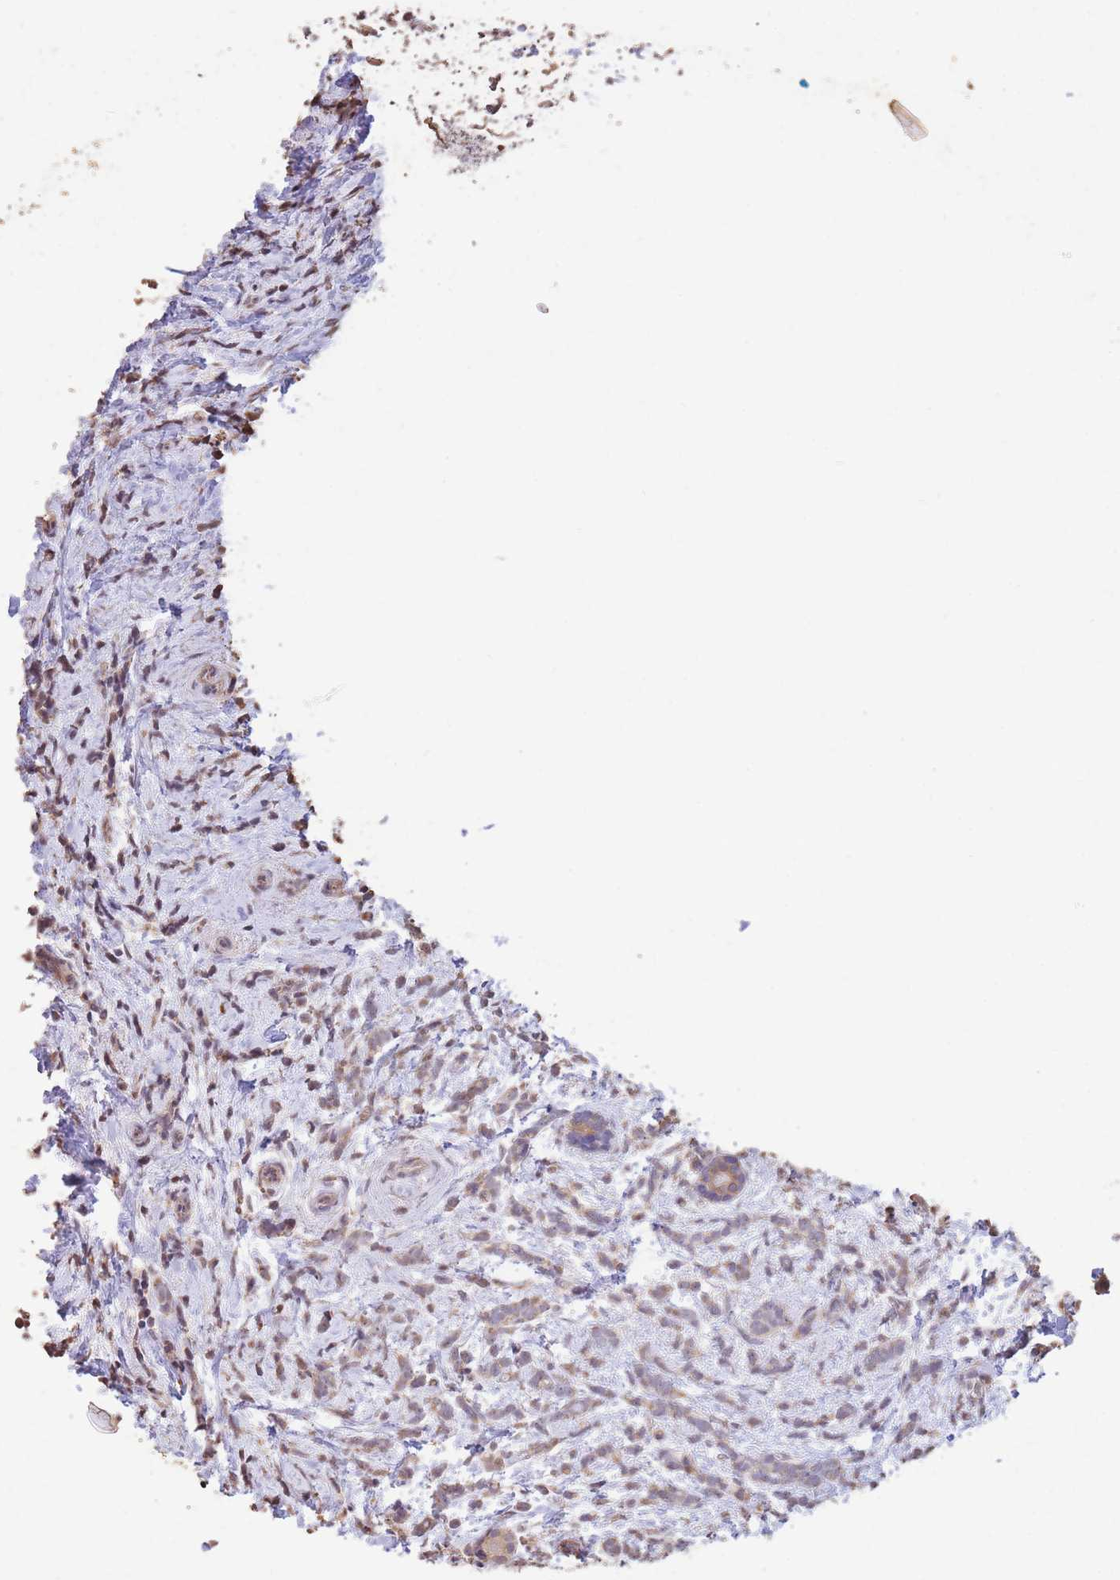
{"staining": {"intensity": "weak", "quantity": ">75%", "location": "cytoplasmic/membranous"}, "tissue": "breast cancer", "cell_type": "Tumor cells", "image_type": "cancer", "snomed": [{"axis": "morphology", "description": "Lobular carcinoma"}, {"axis": "topography", "description": "Breast"}], "caption": "This is a micrograph of immunohistochemistry (IHC) staining of breast cancer, which shows weak staining in the cytoplasmic/membranous of tumor cells.", "gene": "RGS14", "patient": {"sex": "female", "age": 58}}